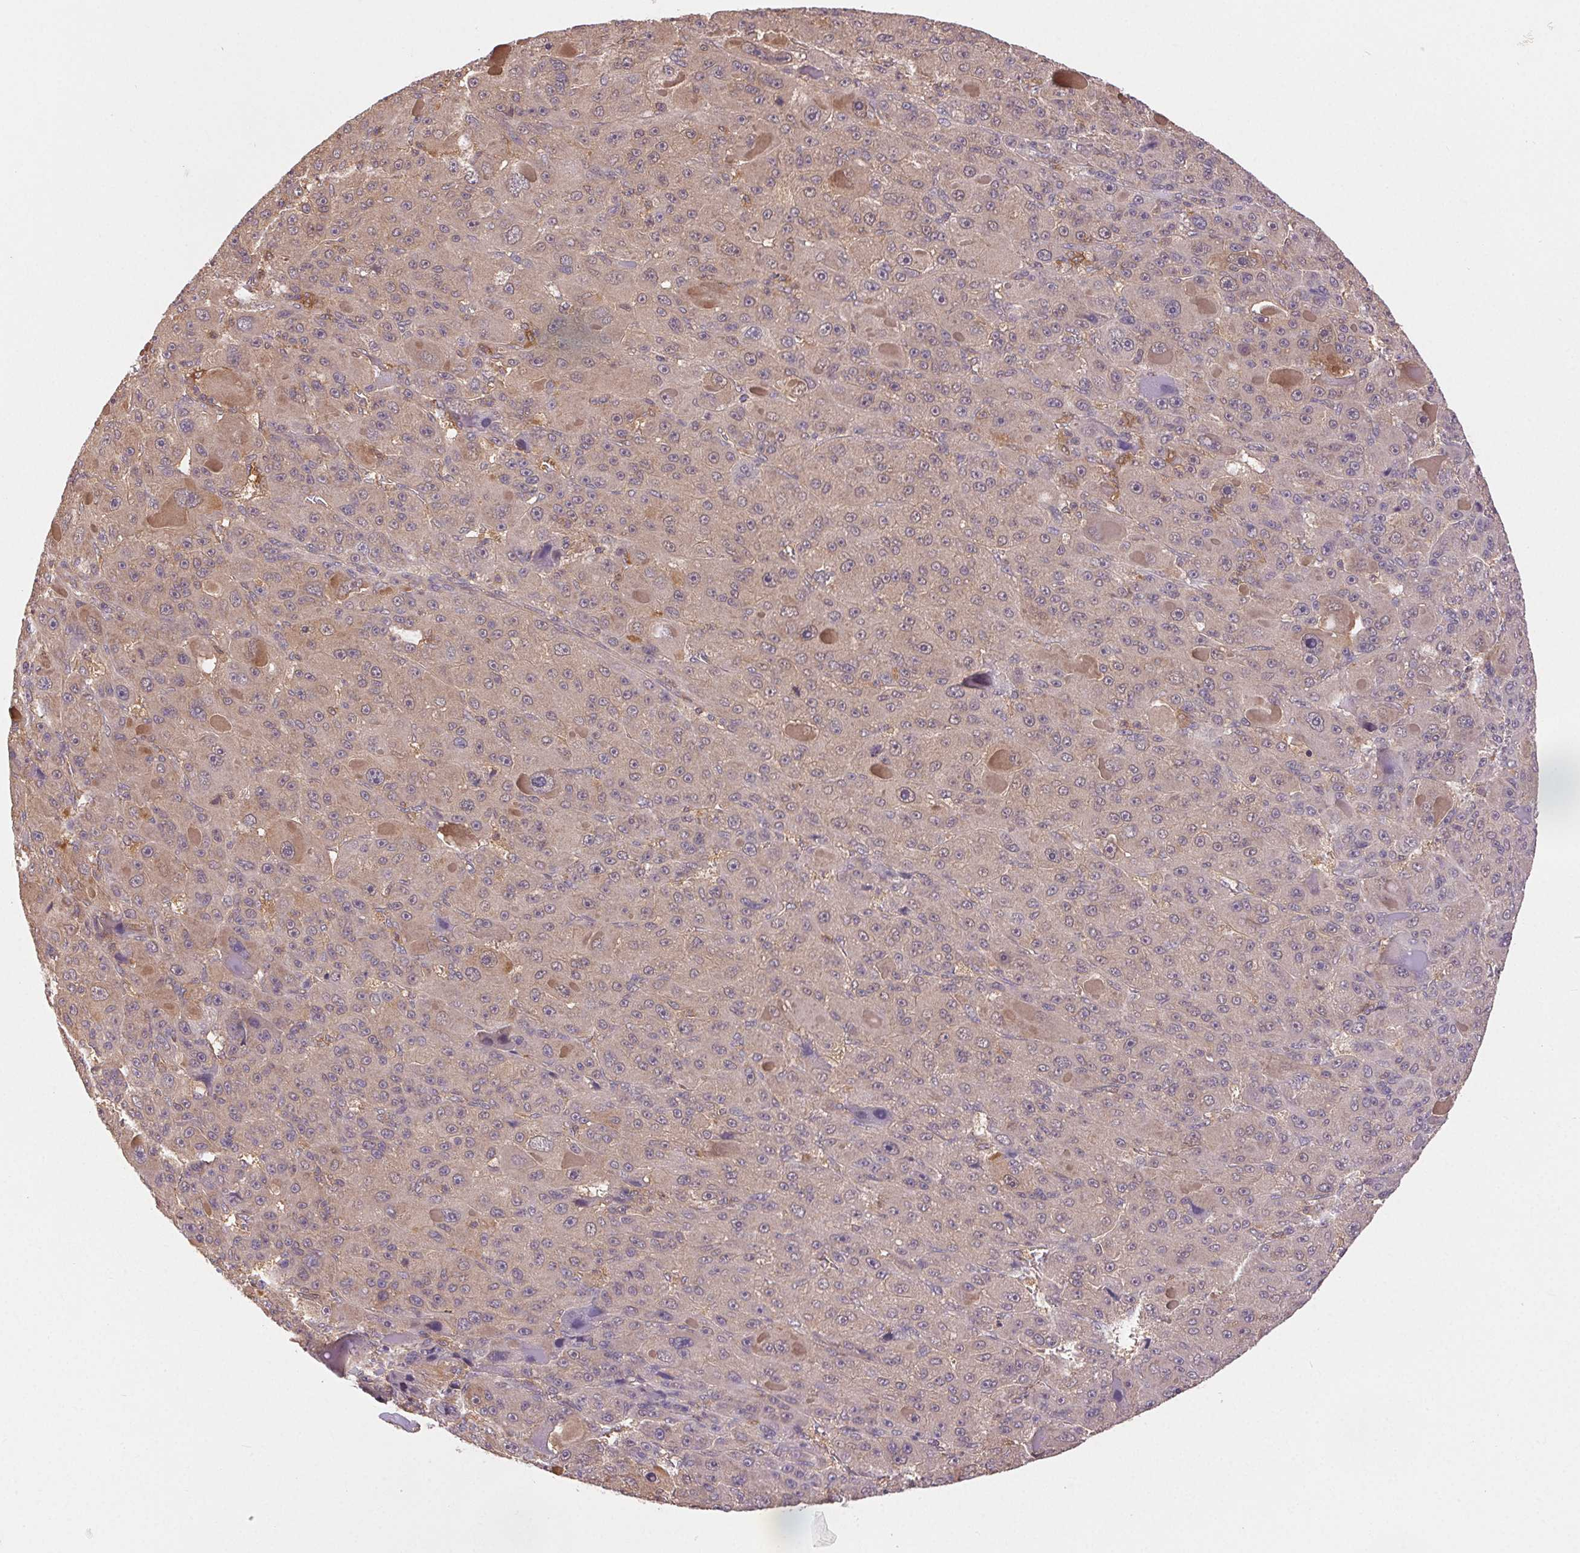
{"staining": {"intensity": "weak", "quantity": "<25%", "location": "cytoplasmic/membranous"}, "tissue": "liver cancer", "cell_type": "Tumor cells", "image_type": "cancer", "snomed": [{"axis": "morphology", "description": "Carcinoma, Hepatocellular, NOS"}, {"axis": "topography", "description": "Liver"}], "caption": "IHC photomicrograph of human hepatocellular carcinoma (liver) stained for a protein (brown), which shows no staining in tumor cells.", "gene": "GDI2", "patient": {"sex": "male", "age": 76}}